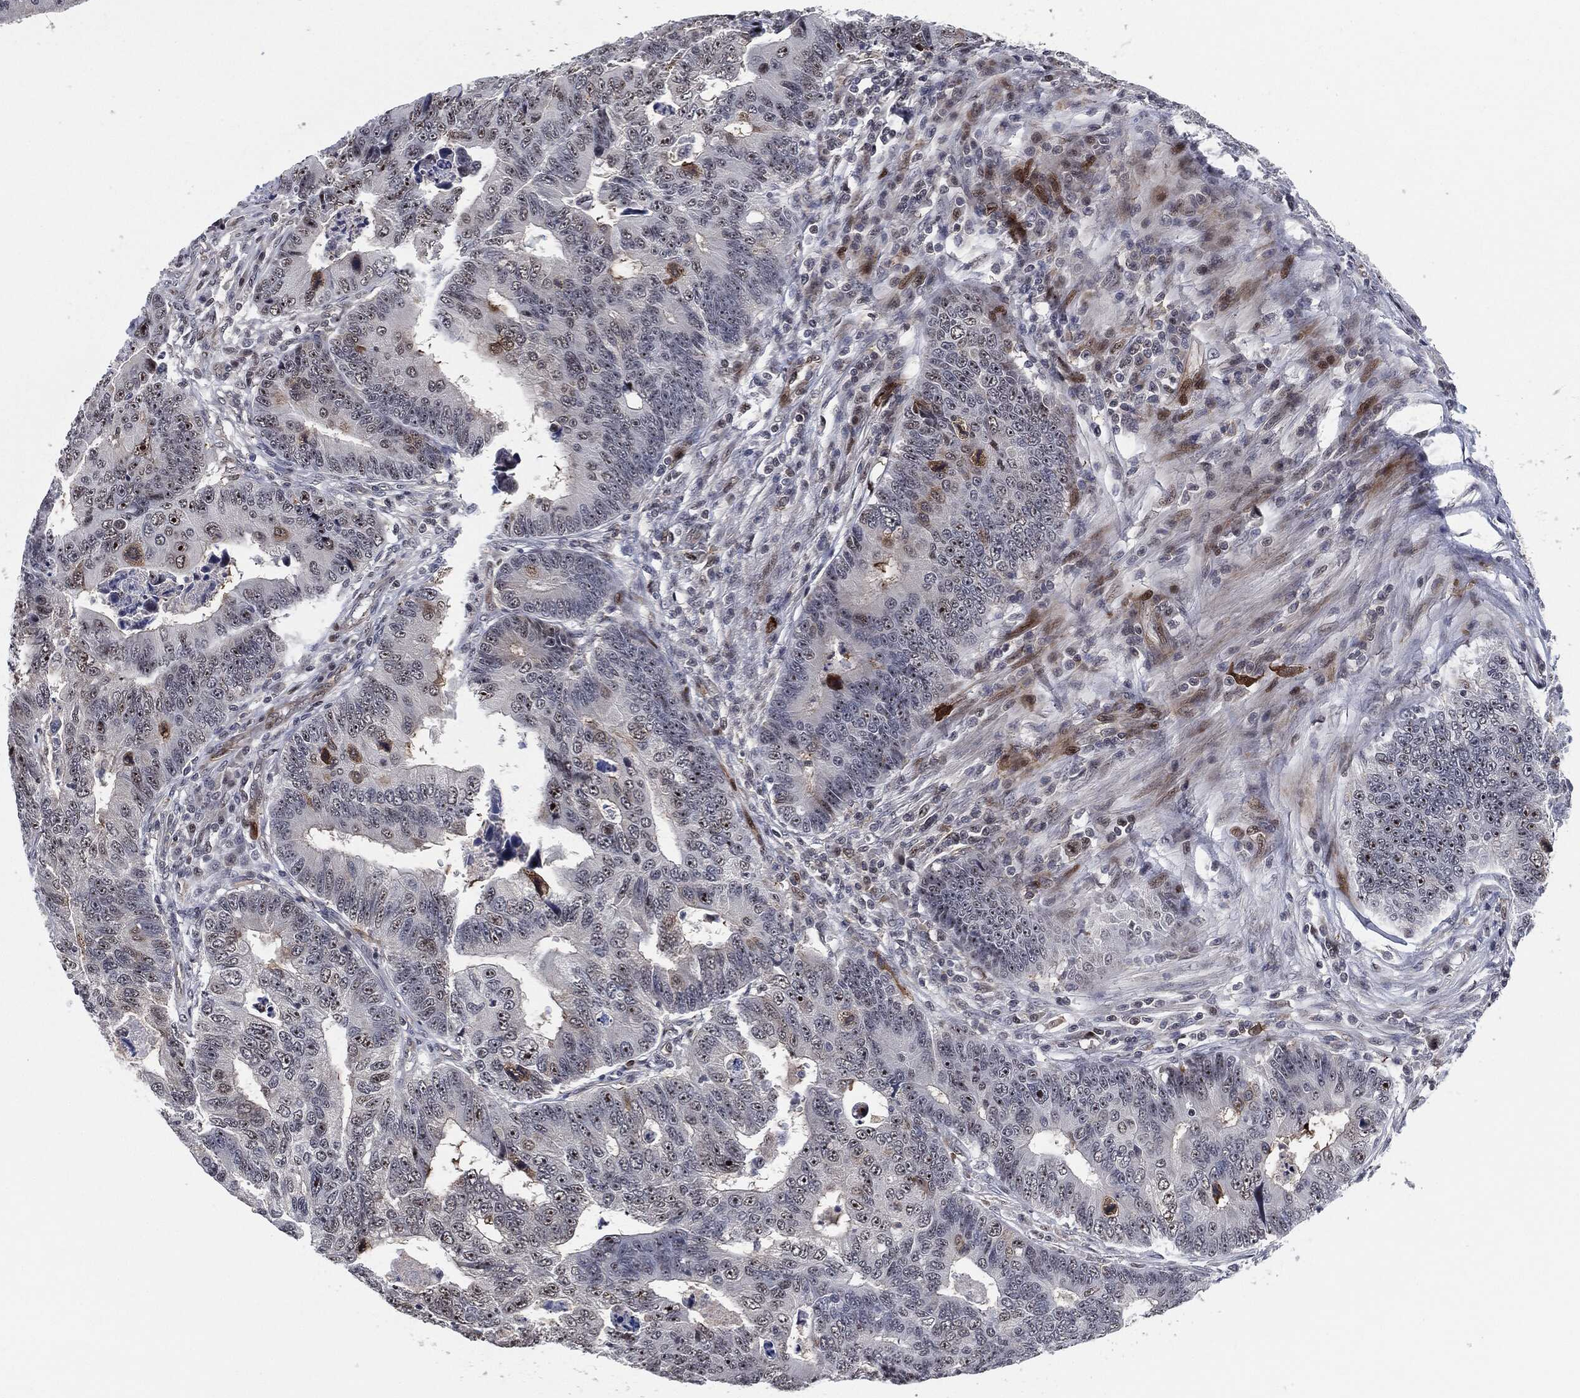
{"staining": {"intensity": "strong", "quantity": "<25%", "location": "nuclear"}, "tissue": "colorectal cancer", "cell_type": "Tumor cells", "image_type": "cancer", "snomed": [{"axis": "morphology", "description": "Adenocarcinoma, NOS"}, {"axis": "topography", "description": "Colon"}], "caption": "IHC of colorectal adenocarcinoma displays medium levels of strong nuclear positivity in about <25% of tumor cells. (DAB IHC with brightfield microscopy, high magnification).", "gene": "AKT2", "patient": {"sex": "female", "age": 72}}